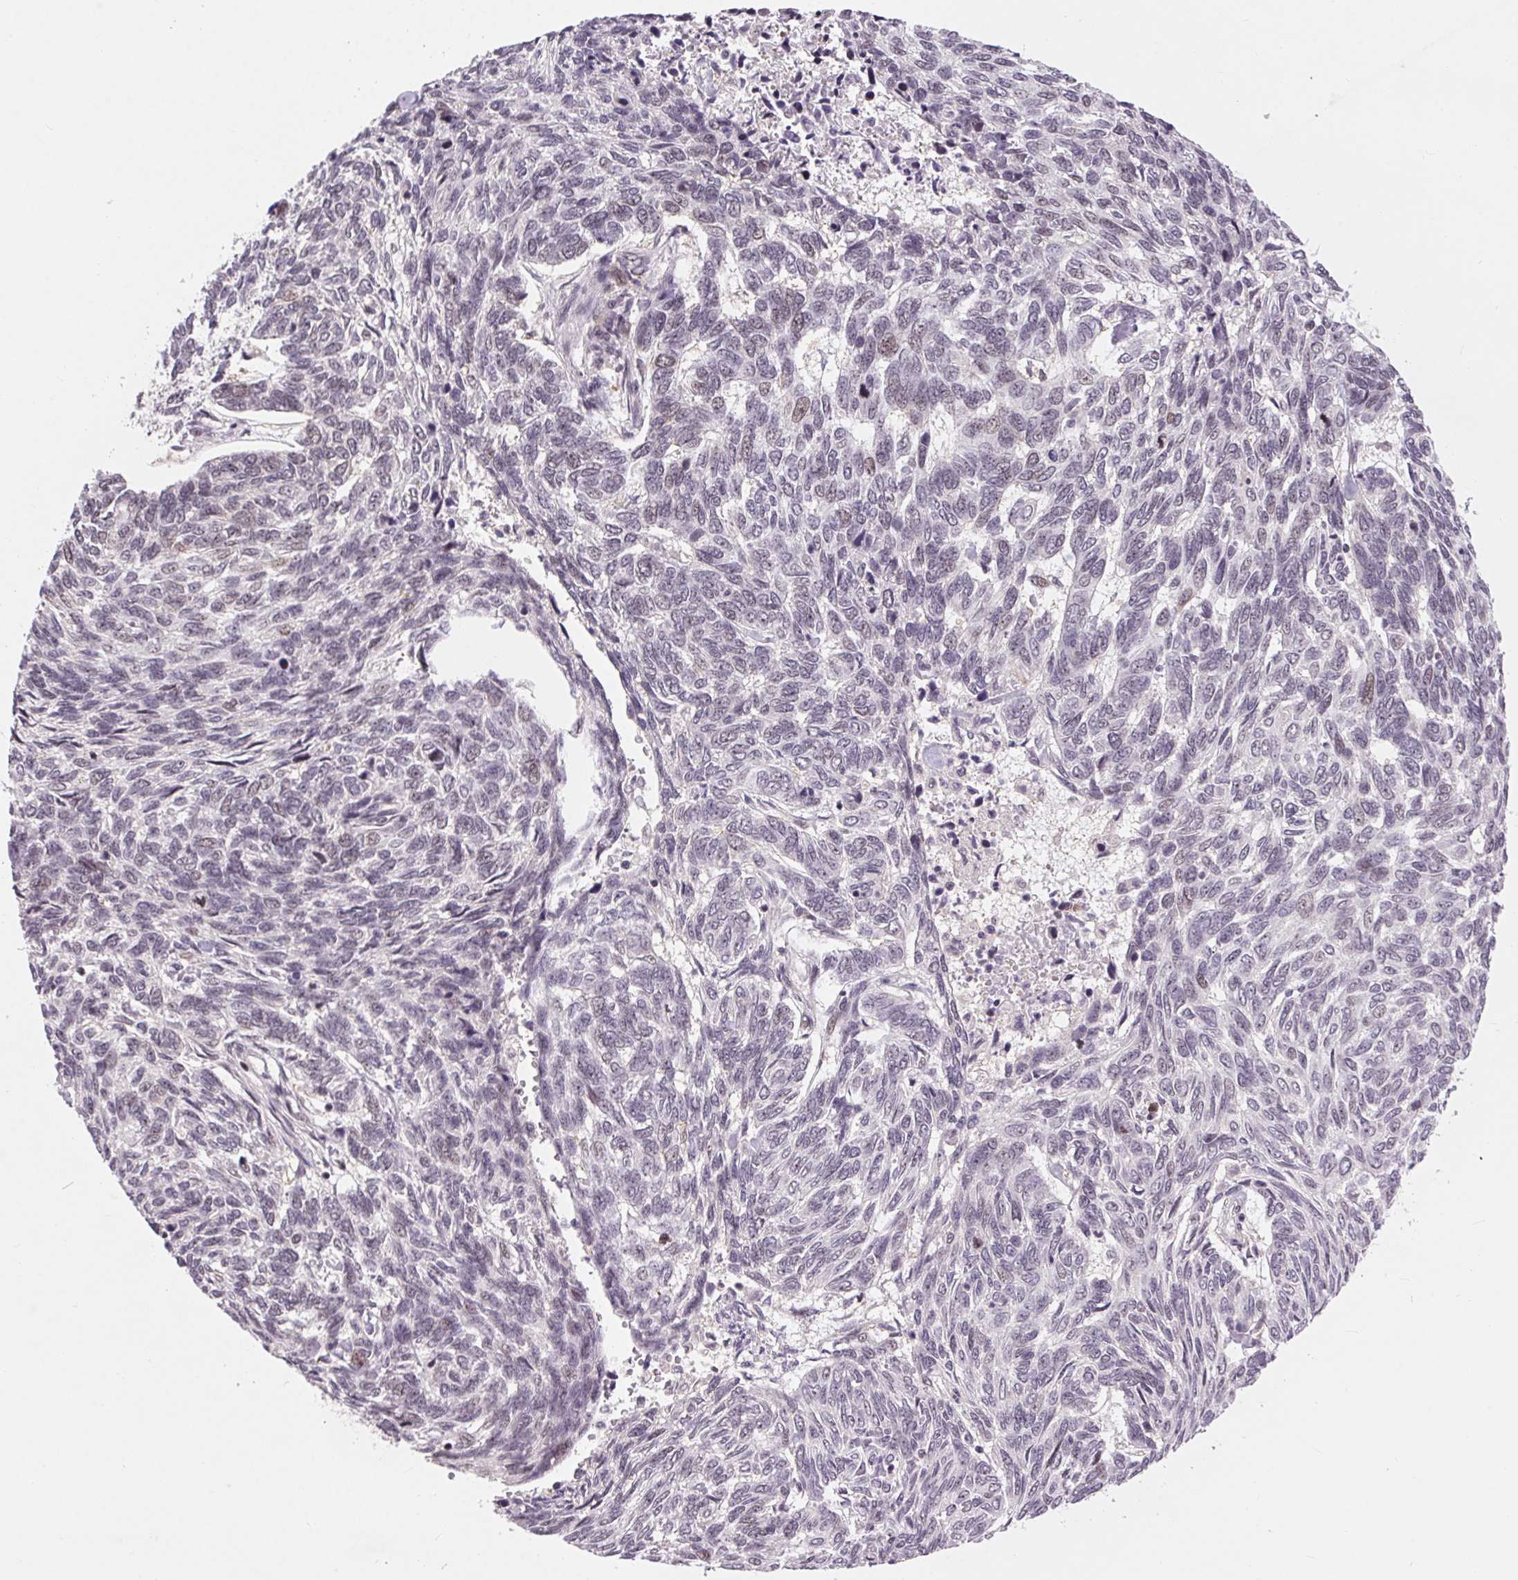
{"staining": {"intensity": "negative", "quantity": "none", "location": "none"}, "tissue": "skin cancer", "cell_type": "Tumor cells", "image_type": "cancer", "snomed": [{"axis": "morphology", "description": "Basal cell carcinoma"}, {"axis": "topography", "description": "Skin"}], "caption": "IHC image of neoplastic tissue: human skin cancer stained with DAB reveals no significant protein staining in tumor cells.", "gene": "CD2BP2", "patient": {"sex": "female", "age": 65}}